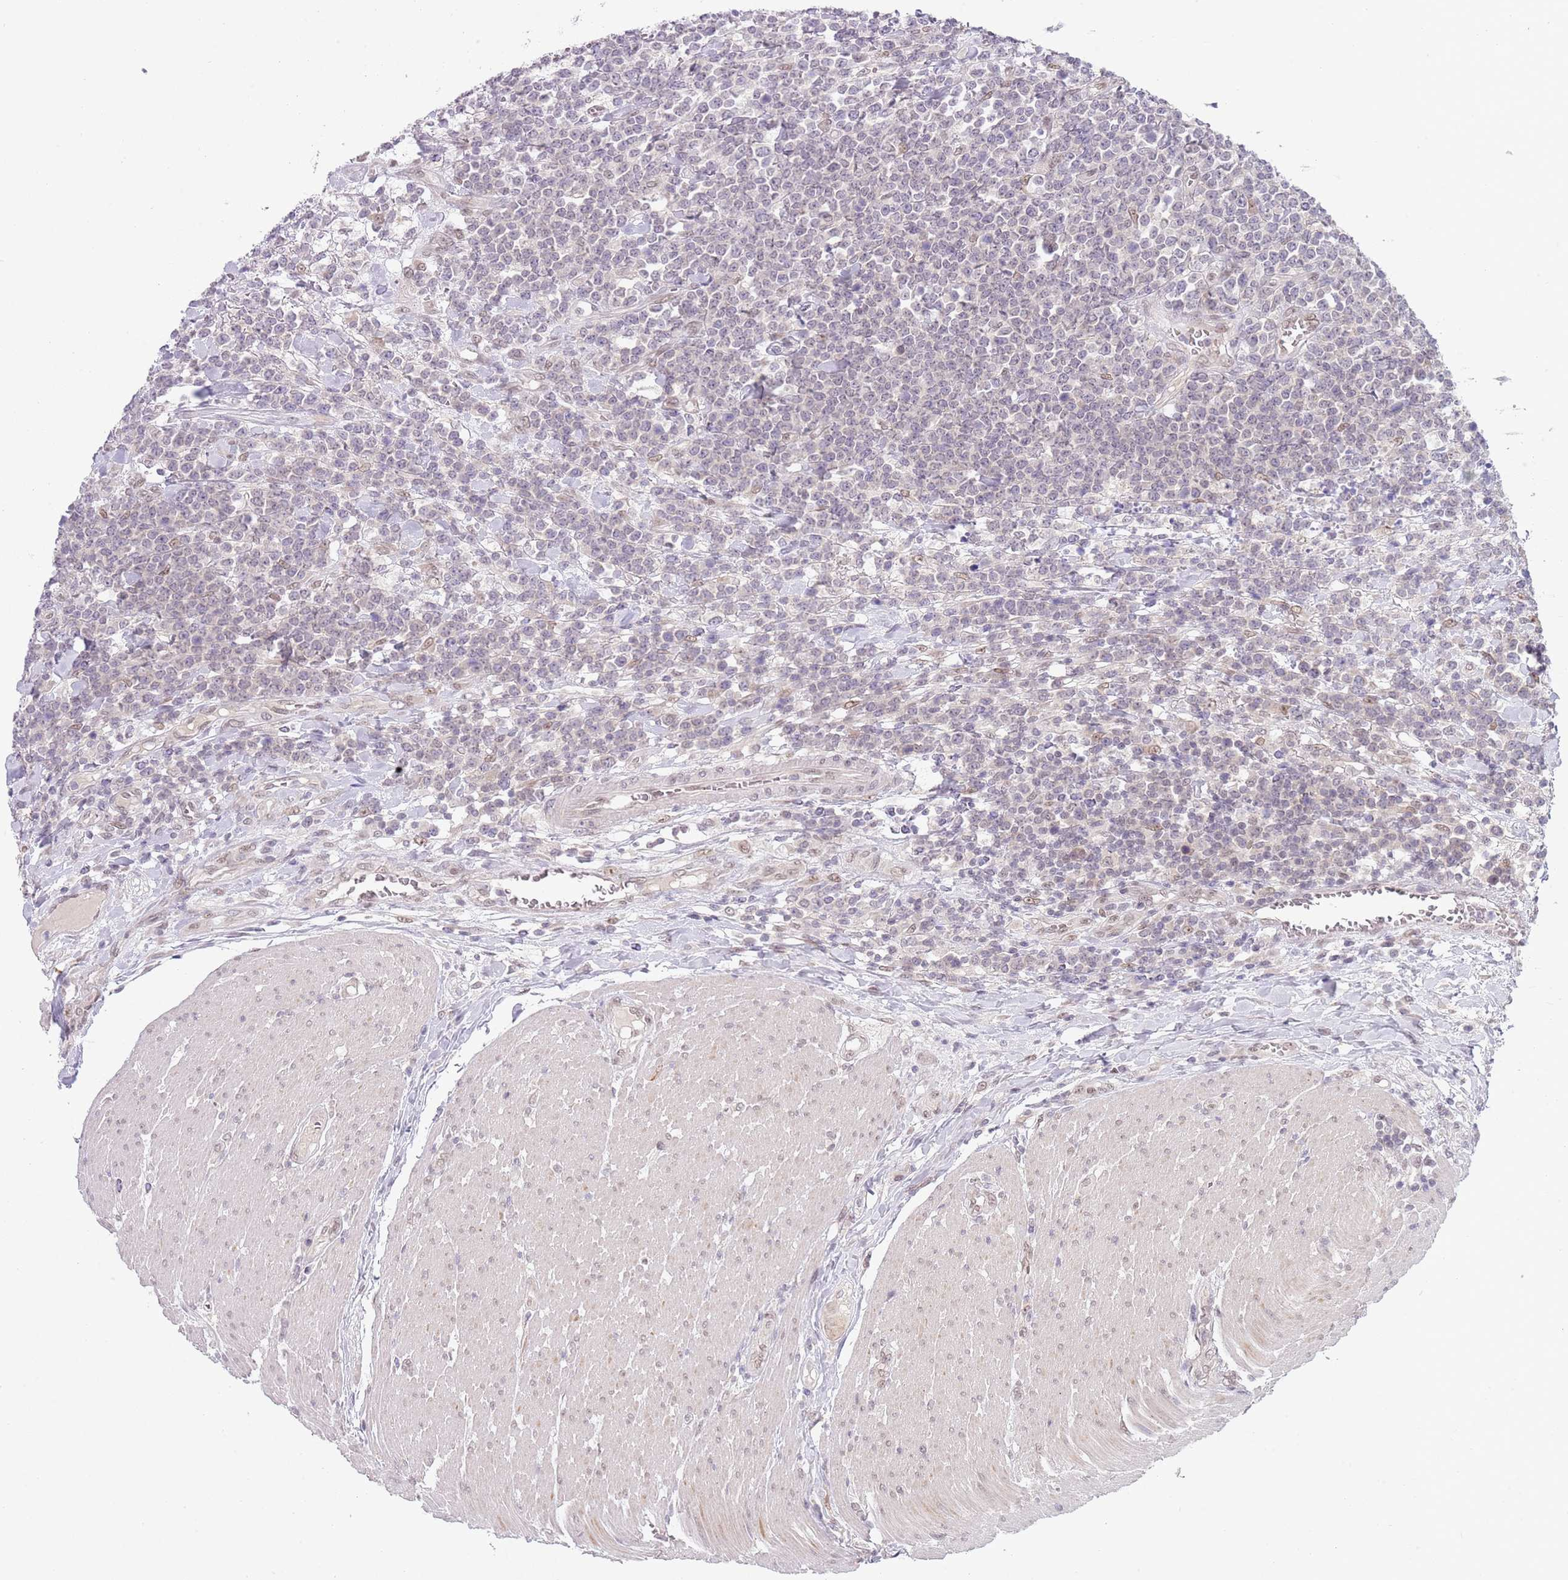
{"staining": {"intensity": "negative", "quantity": "none", "location": "none"}, "tissue": "lymphoma", "cell_type": "Tumor cells", "image_type": "cancer", "snomed": [{"axis": "morphology", "description": "Malignant lymphoma, non-Hodgkin's type, High grade"}, {"axis": "topography", "description": "Small intestine"}], "caption": "Image shows no protein staining in tumor cells of high-grade malignant lymphoma, non-Hodgkin's type tissue. (DAB IHC visualized using brightfield microscopy, high magnification).", "gene": "TM2D1", "patient": {"sex": "male", "age": 8}}